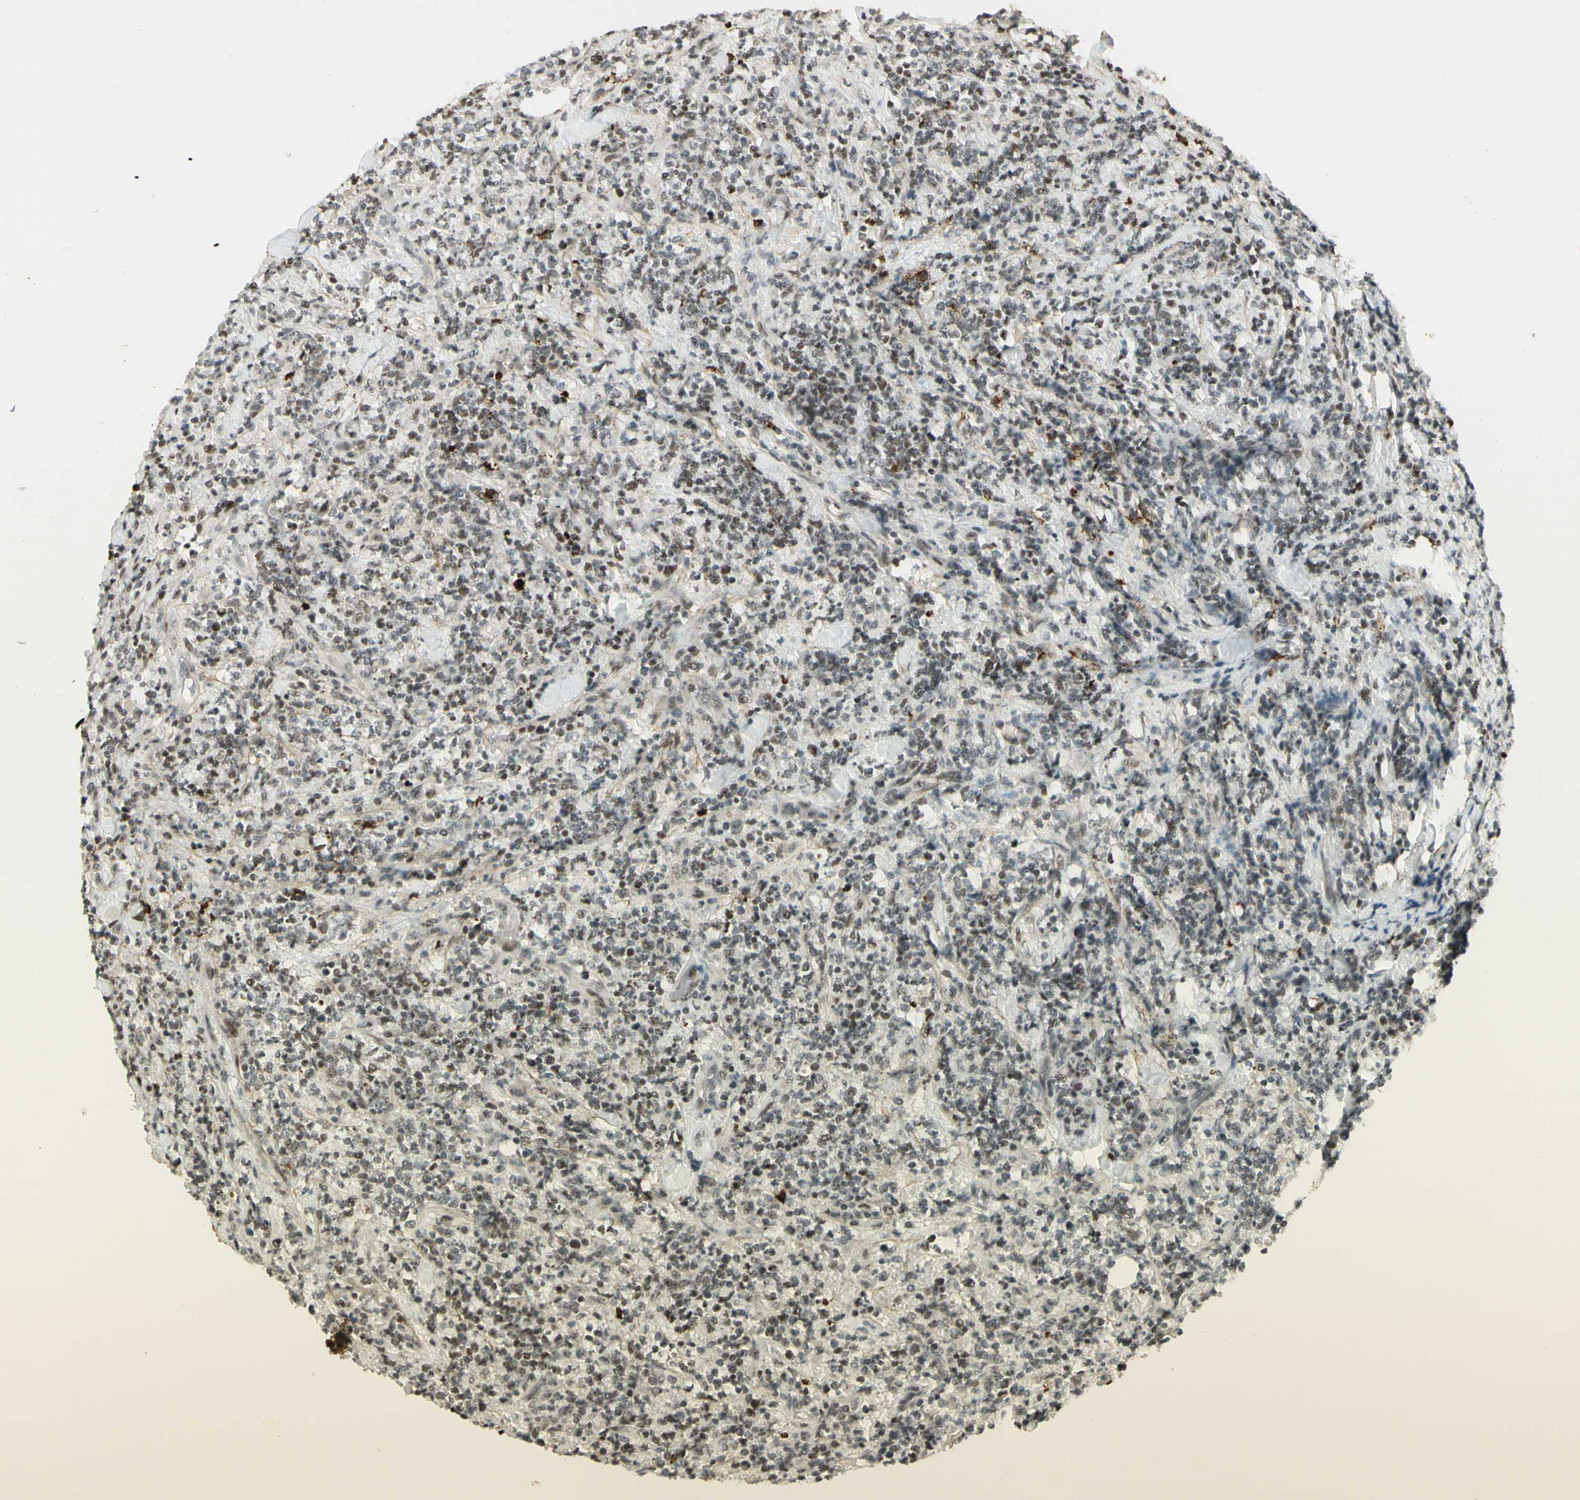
{"staining": {"intensity": "moderate", "quantity": ">75%", "location": "nuclear"}, "tissue": "lymphoma", "cell_type": "Tumor cells", "image_type": "cancer", "snomed": [{"axis": "morphology", "description": "Malignant lymphoma, non-Hodgkin's type, High grade"}, {"axis": "topography", "description": "Soft tissue"}], "caption": "IHC (DAB (3,3'-diaminobenzidine)) staining of malignant lymphoma, non-Hodgkin's type (high-grade) demonstrates moderate nuclear protein staining in approximately >75% of tumor cells. The staining is performed using DAB (3,3'-diaminobenzidine) brown chromogen to label protein expression. The nuclei are counter-stained blue using hematoxylin.", "gene": "IRF1", "patient": {"sex": "male", "age": 18}}